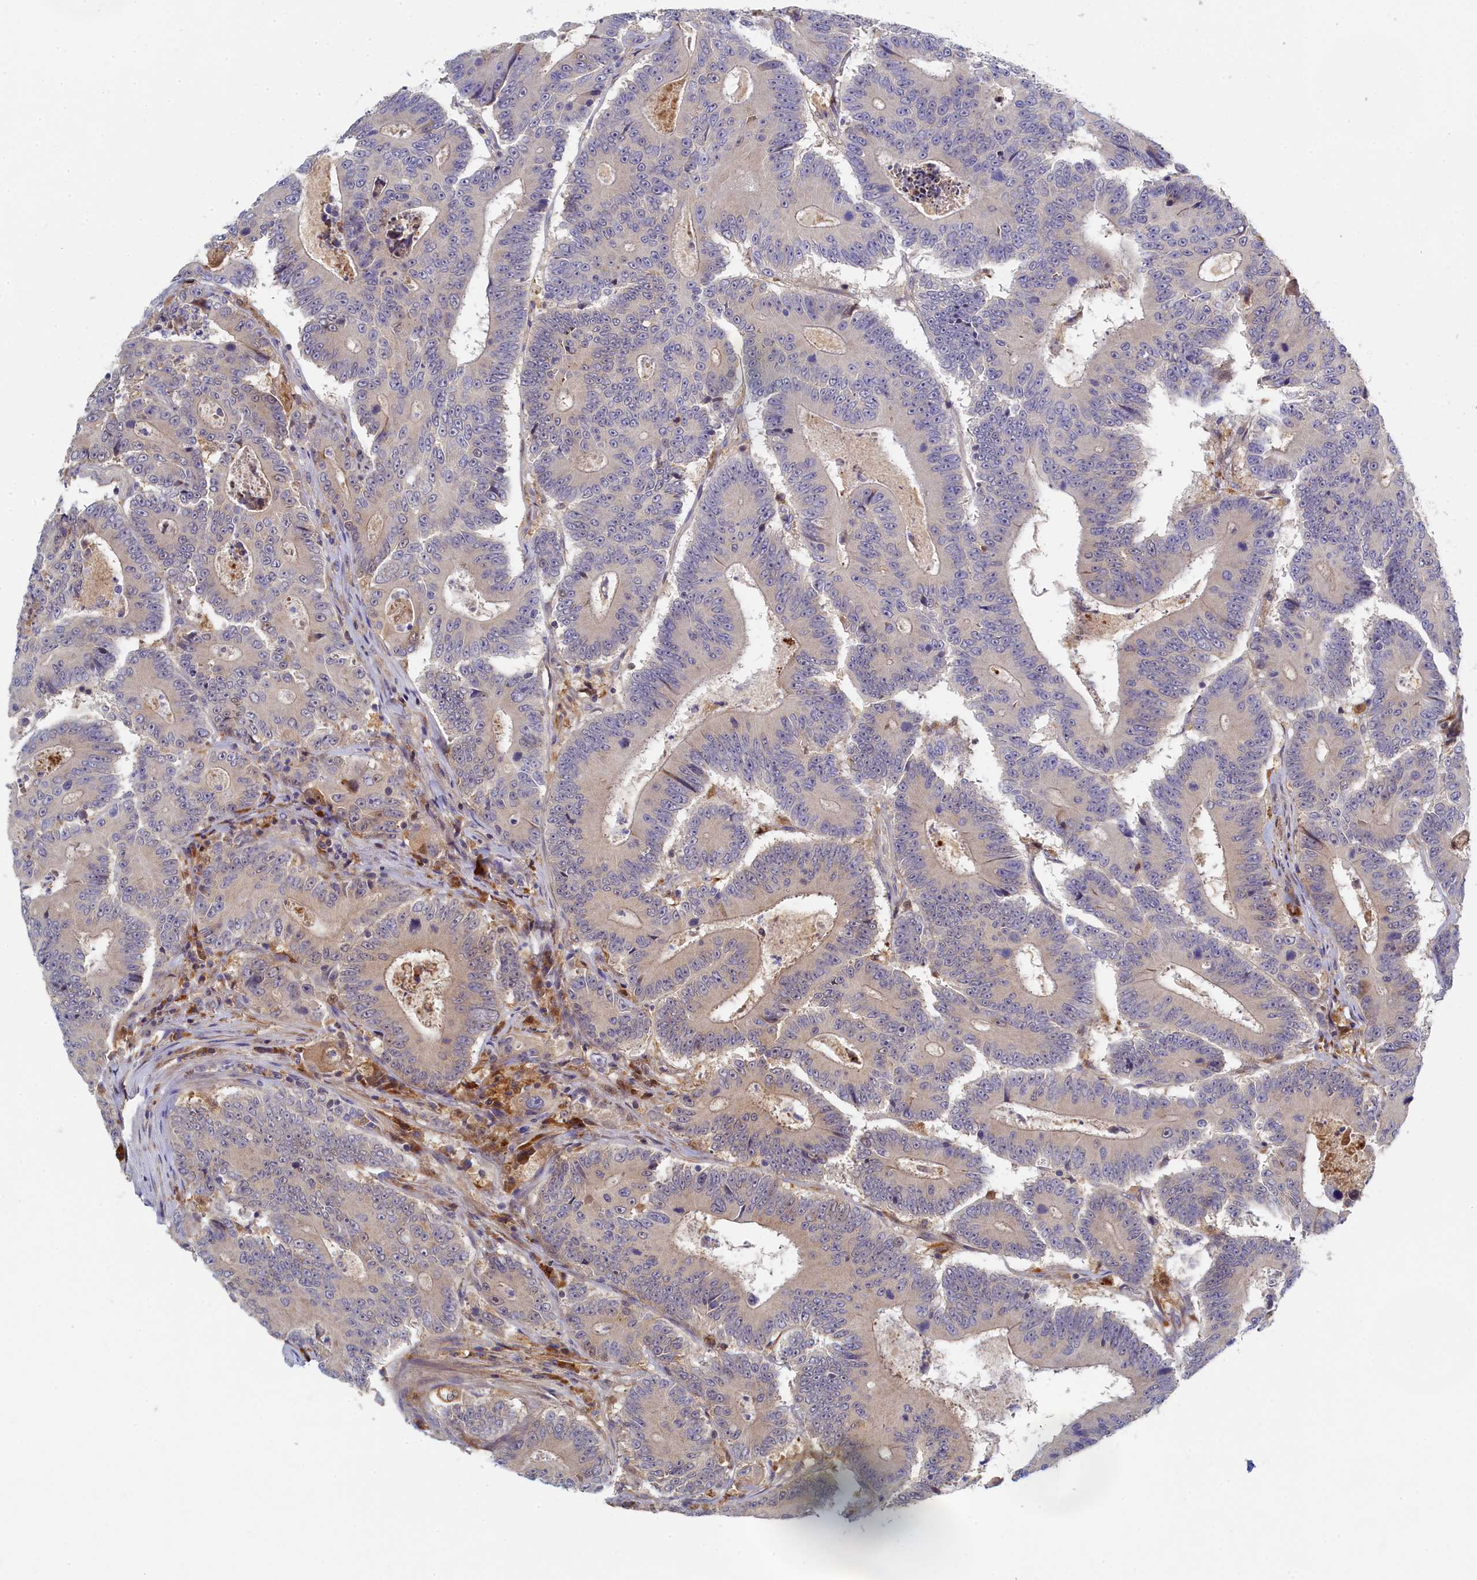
{"staining": {"intensity": "negative", "quantity": "none", "location": "none"}, "tissue": "colorectal cancer", "cell_type": "Tumor cells", "image_type": "cancer", "snomed": [{"axis": "morphology", "description": "Adenocarcinoma, NOS"}, {"axis": "topography", "description": "Colon"}], "caption": "Adenocarcinoma (colorectal) was stained to show a protein in brown. There is no significant staining in tumor cells.", "gene": "SPATA5L1", "patient": {"sex": "male", "age": 83}}